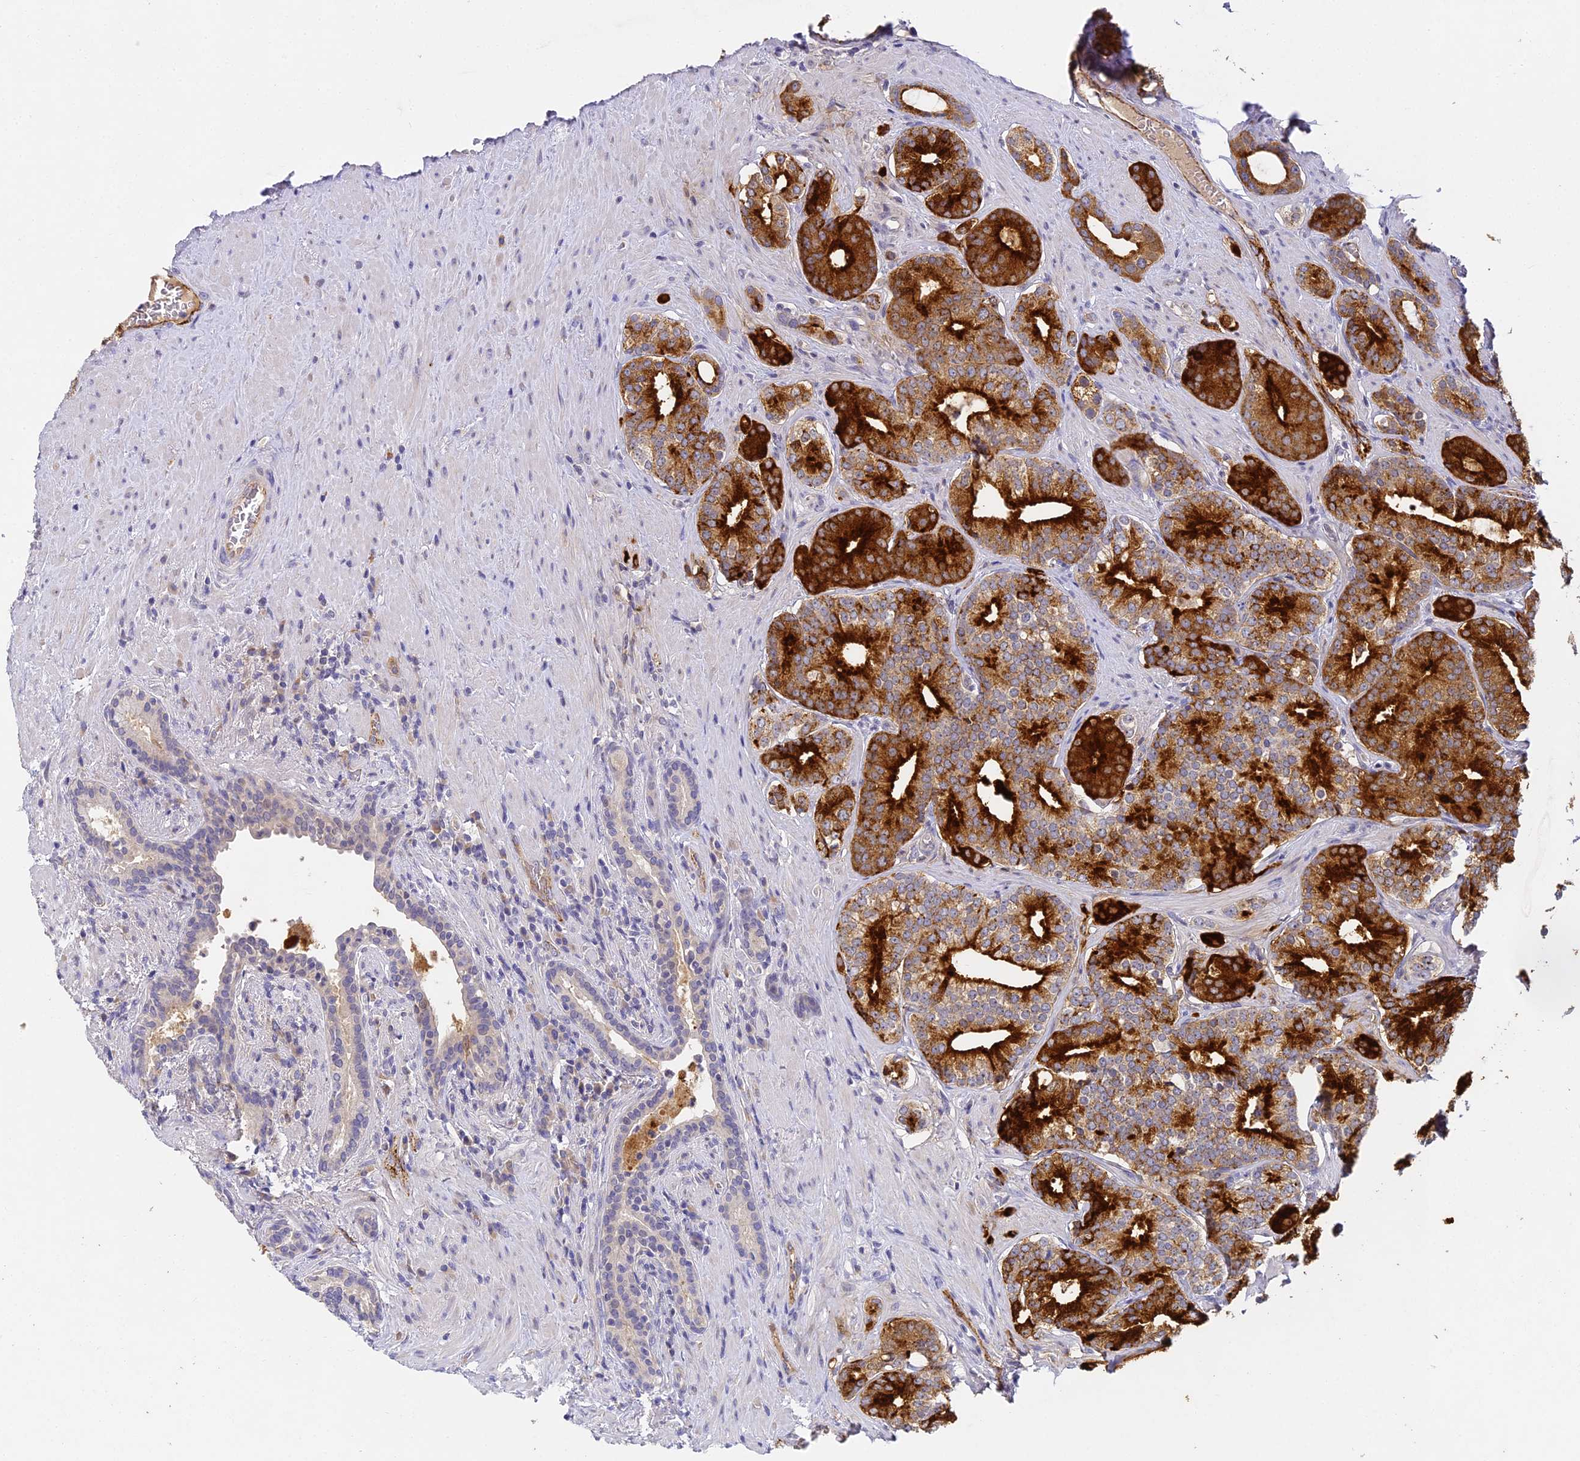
{"staining": {"intensity": "strong", "quantity": ">75%", "location": "cytoplasmic/membranous"}, "tissue": "prostate cancer", "cell_type": "Tumor cells", "image_type": "cancer", "snomed": [{"axis": "morphology", "description": "Adenocarcinoma, Low grade"}, {"axis": "topography", "description": "Prostate"}], "caption": "The immunohistochemical stain shows strong cytoplasmic/membranous positivity in tumor cells of adenocarcinoma (low-grade) (prostate) tissue.", "gene": "DNAAF10", "patient": {"sex": "male", "age": 71}}